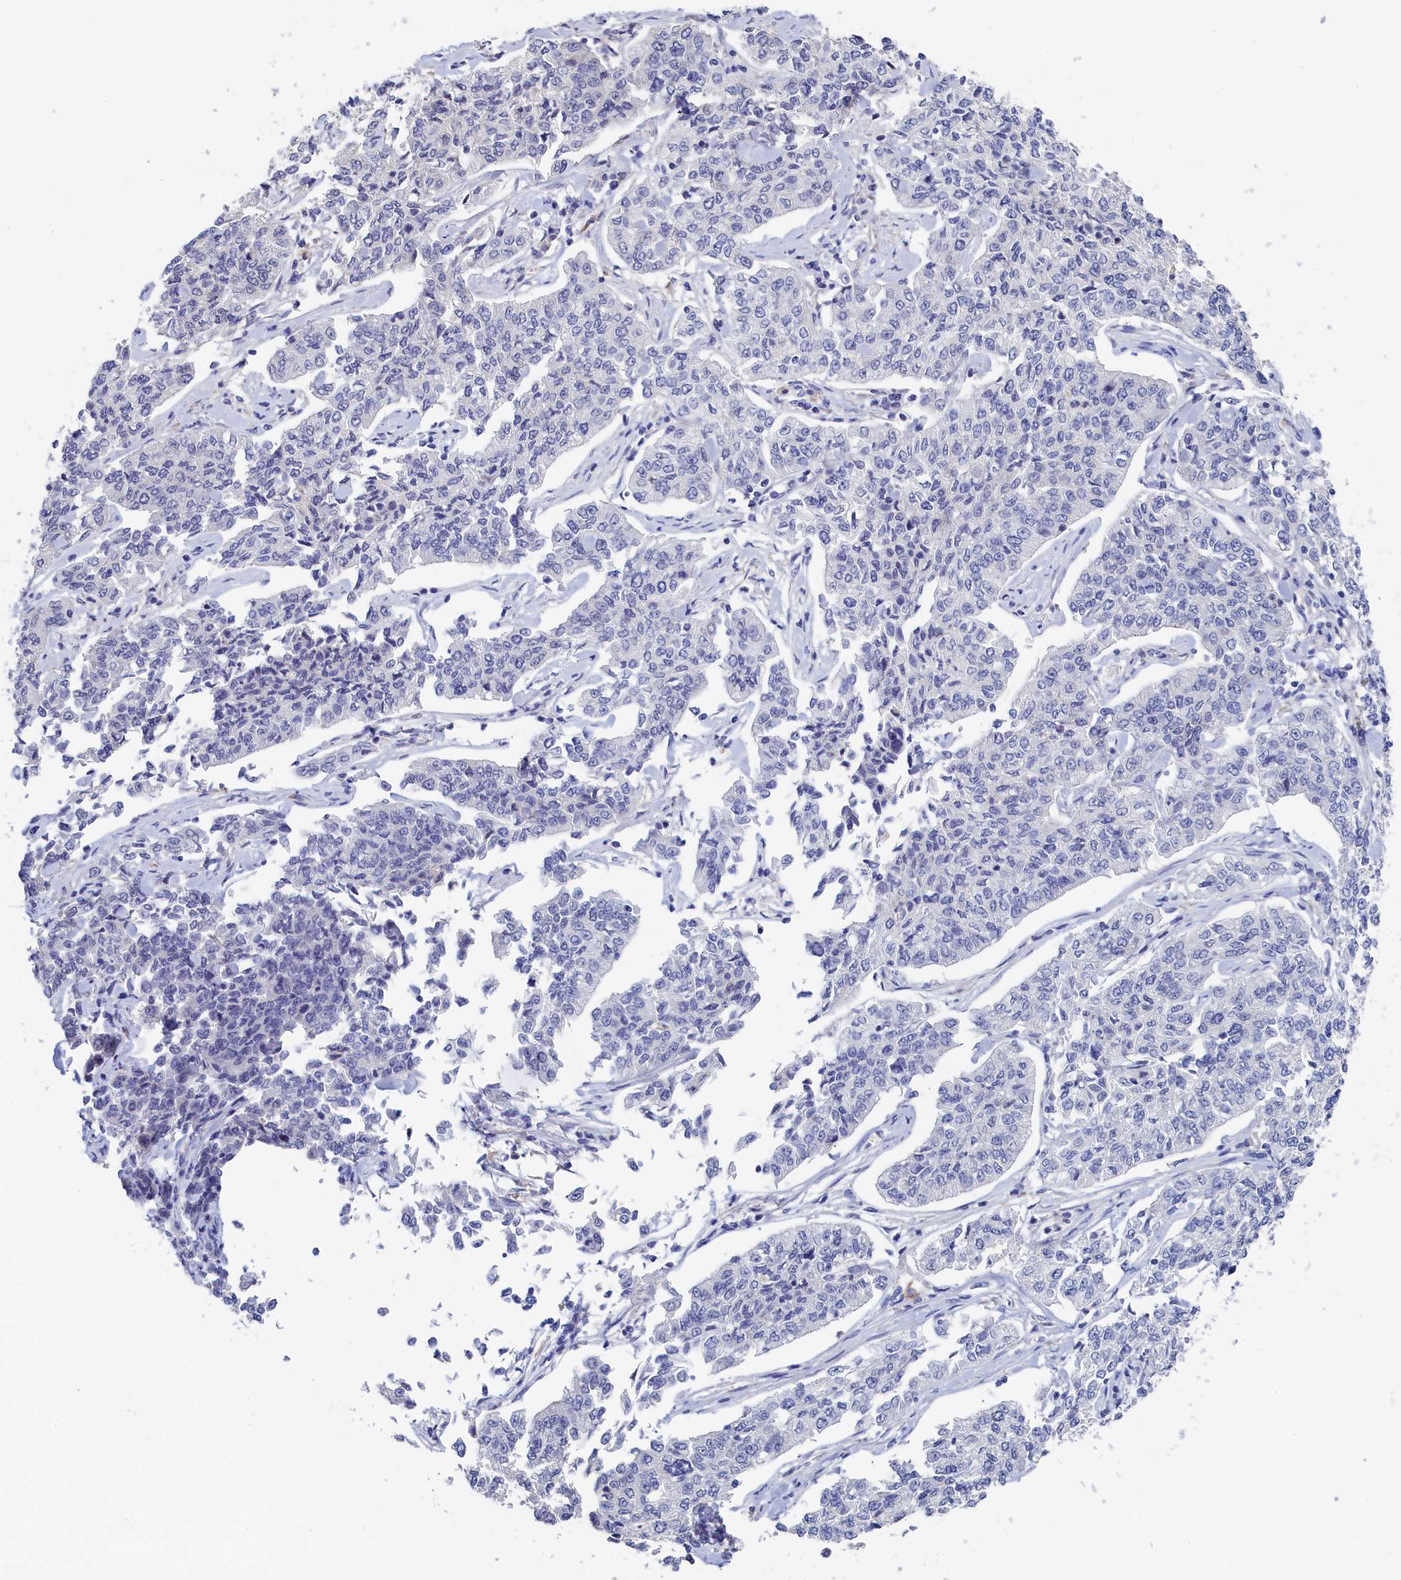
{"staining": {"intensity": "negative", "quantity": "none", "location": "none"}, "tissue": "cervical cancer", "cell_type": "Tumor cells", "image_type": "cancer", "snomed": [{"axis": "morphology", "description": "Squamous cell carcinoma, NOS"}, {"axis": "topography", "description": "Cervix"}], "caption": "This micrograph is of cervical cancer (squamous cell carcinoma) stained with immunohistochemistry (IHC) to label a protein in brown with the nuclei are counter-stained blue. There is no positivity in tumor cells. (IHC, brightfield microscopy, high magnification).", "gene": "MOSPD3", "patient": {"sex": "female", "age": 35}}